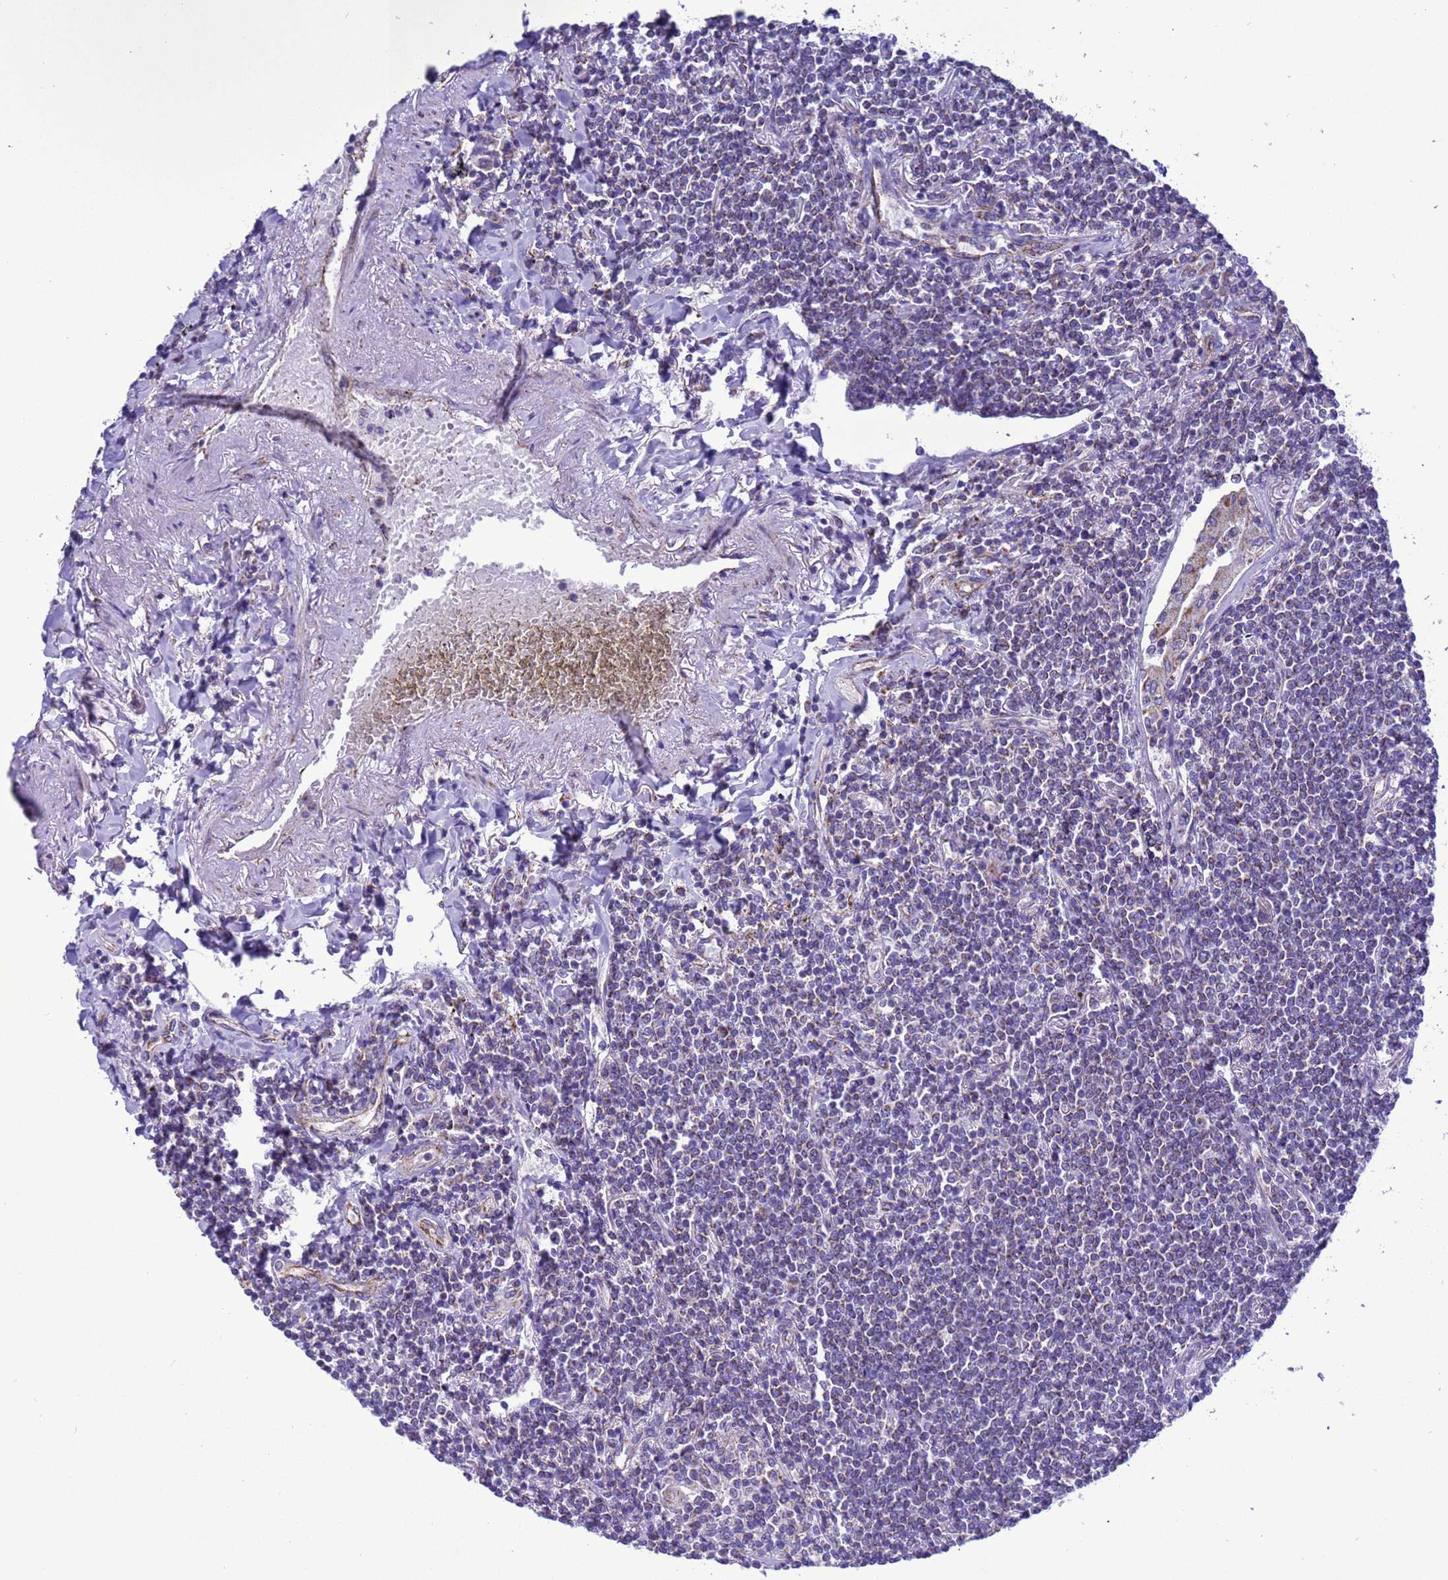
{"staining": {"intensity": "weak", "quantity": "<25%", "location": "cytoplasmic/membranous"}, "tissue": "lymphoma", "cell_type": "Tumor cells", "image_type": "cancer", "snomed": [{"axis": "morphology", "description": "Malignant lymphoma, non-Hodgkin's type, Low grade"}, {"axis": "topography", "description": "Lung"}], "caption": "An image of malignant lymphoma, non-Hodgkin's type (low-grade) stained for a protein shows no brown staining in tumor cells. The staining was performed using DAB to visualize the protein expression in brown, while the nuclei were stained in blue with hematoxylin (Magnification: 20x).", "gene": "CCDC191", "patient": {"sex": "female", "age": 71}}